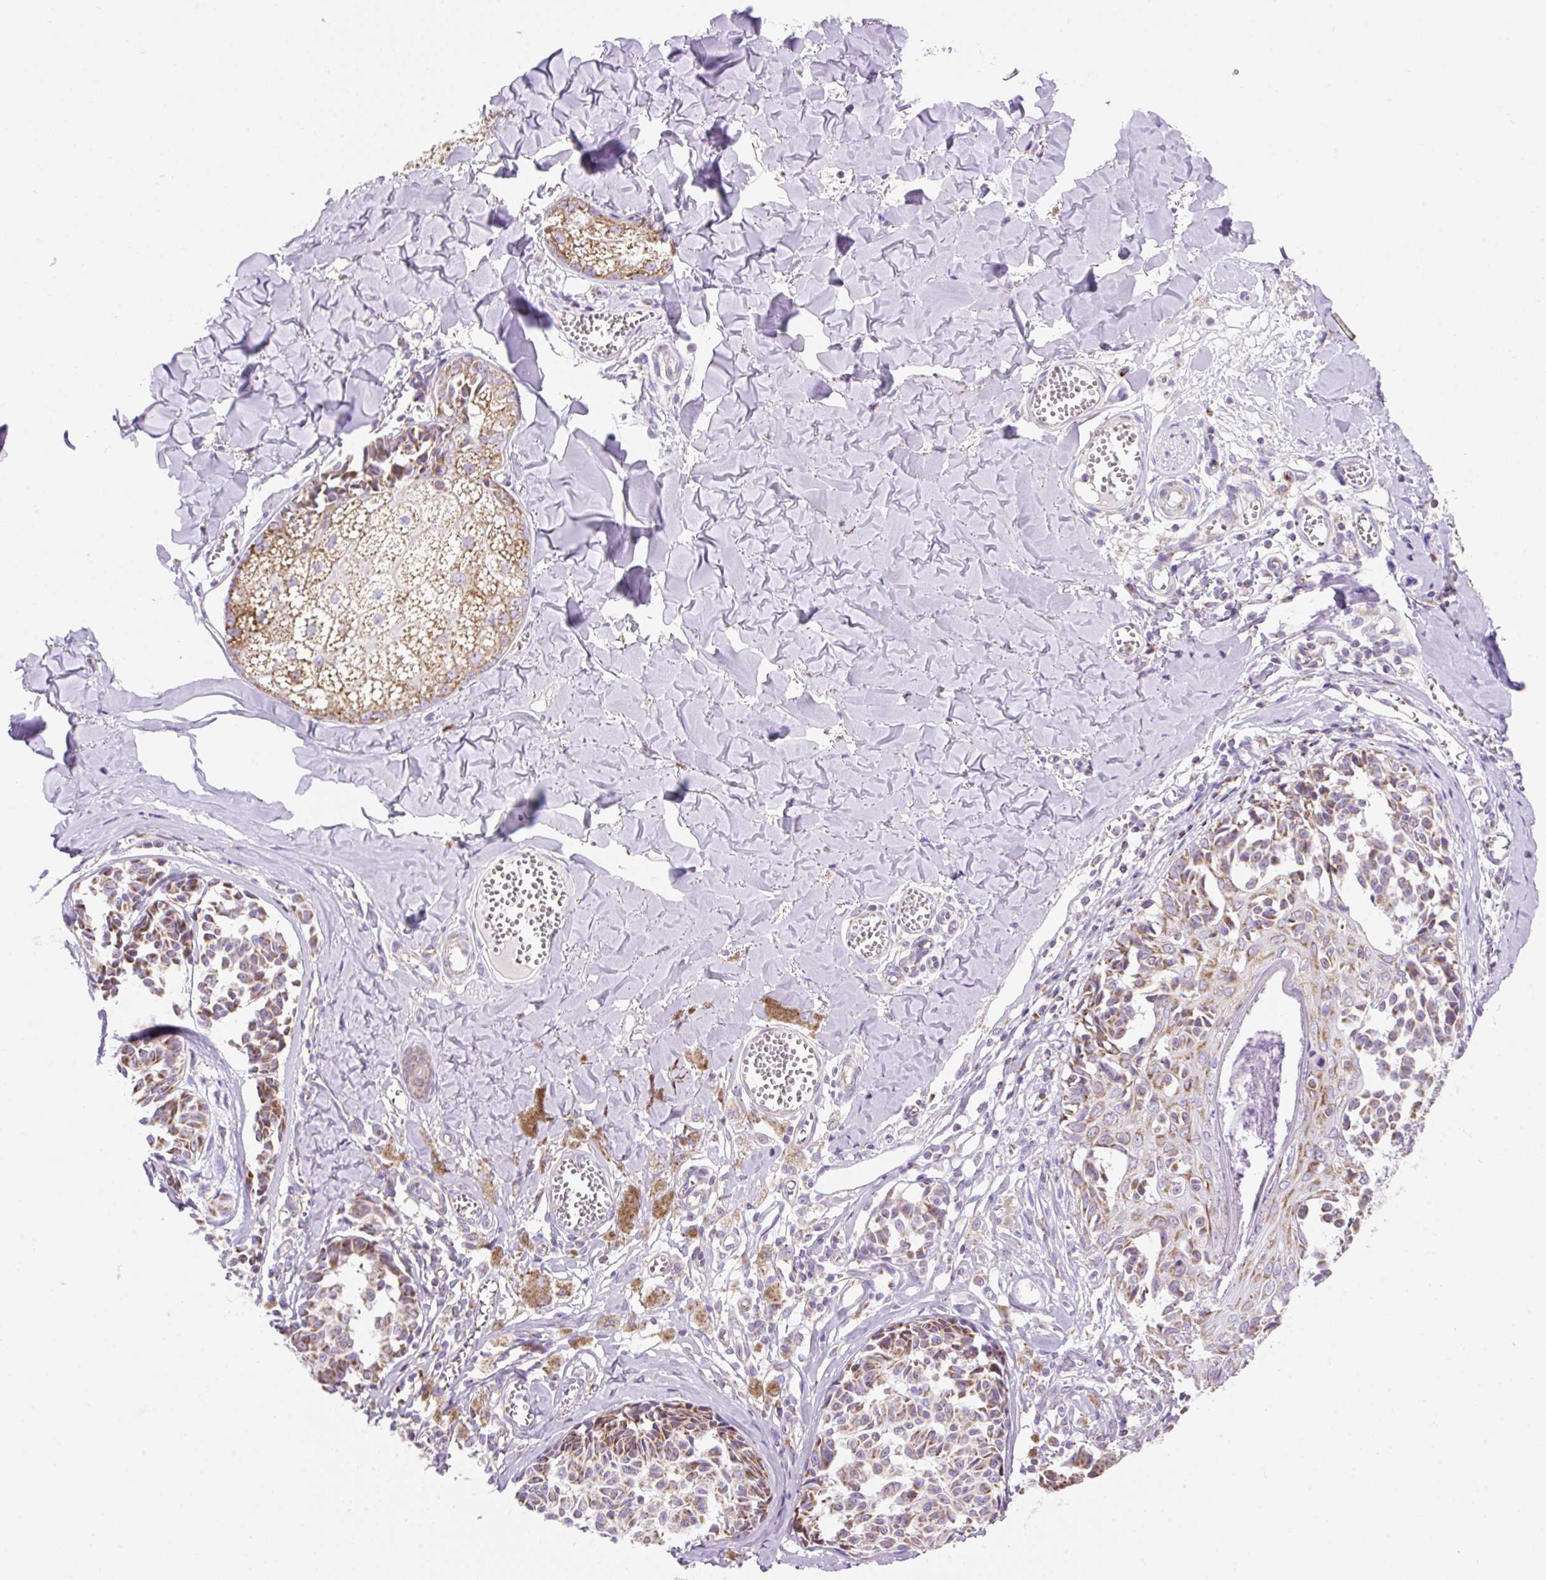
{"staining": {"intensity": "moderate", "quantity": ">75%", "location": "cytoplasmic/membranous"}, "tissue": "melanoma", "cell_type": "Tumor cells", "image_type": "cancer", "snomed": [{"axis": "morphology", "description": "Malignant melanoma, NOS"}, {"axis": "topography", "description": "Skin"}], "caption": "Protein staining of malignant melanoma tissue shows moderate cytoplasmic/membranous staining in about >75% of tumor cells.", "gene": "DAAM2", "patient": {"sex": "female", "age": 43}}